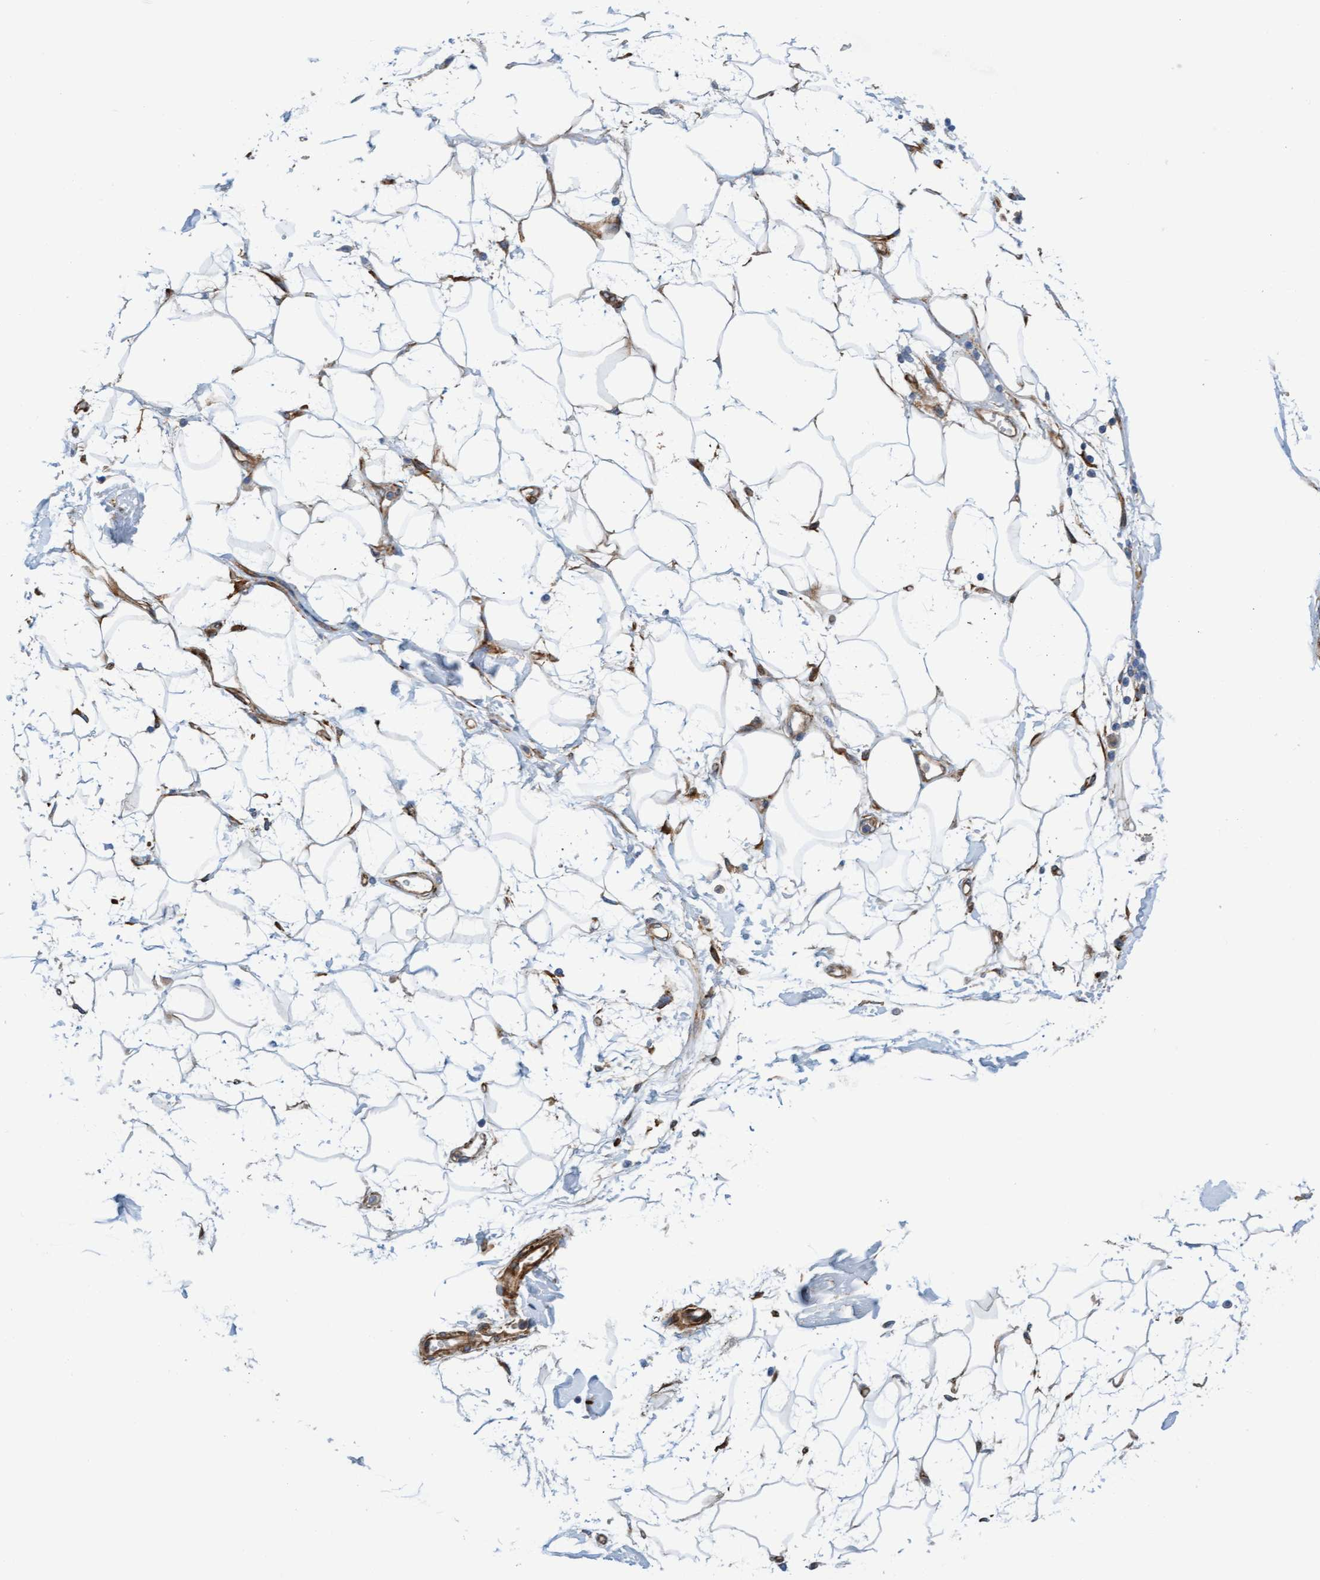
{"staining": {"intensity": "strong", "quantity": ">75%", "location": "cytoplasmic/membranous"}, "tissue": "adipose tissue", "cell_type": "Adipocytes", "image_type": "normal", "snomed": [{"axis": "morphology", "description": "Normal tissue, NOS"}, {"axis": "morphology", "description": "Adenocarcinoma, NOS"}, {"axis": "topography", "description": "Duodenum"}, {"axis": "topography", "description": "Peripheral nerve tissue"}], "caption": "This is a photomicrograph of IHC staining of normal adipose tissue, which shows strong positivity in the cytoplasmic/membranous of adipocytes.", "gene": "FMNL3", "patient": {"sex": "female", "age": 60}}